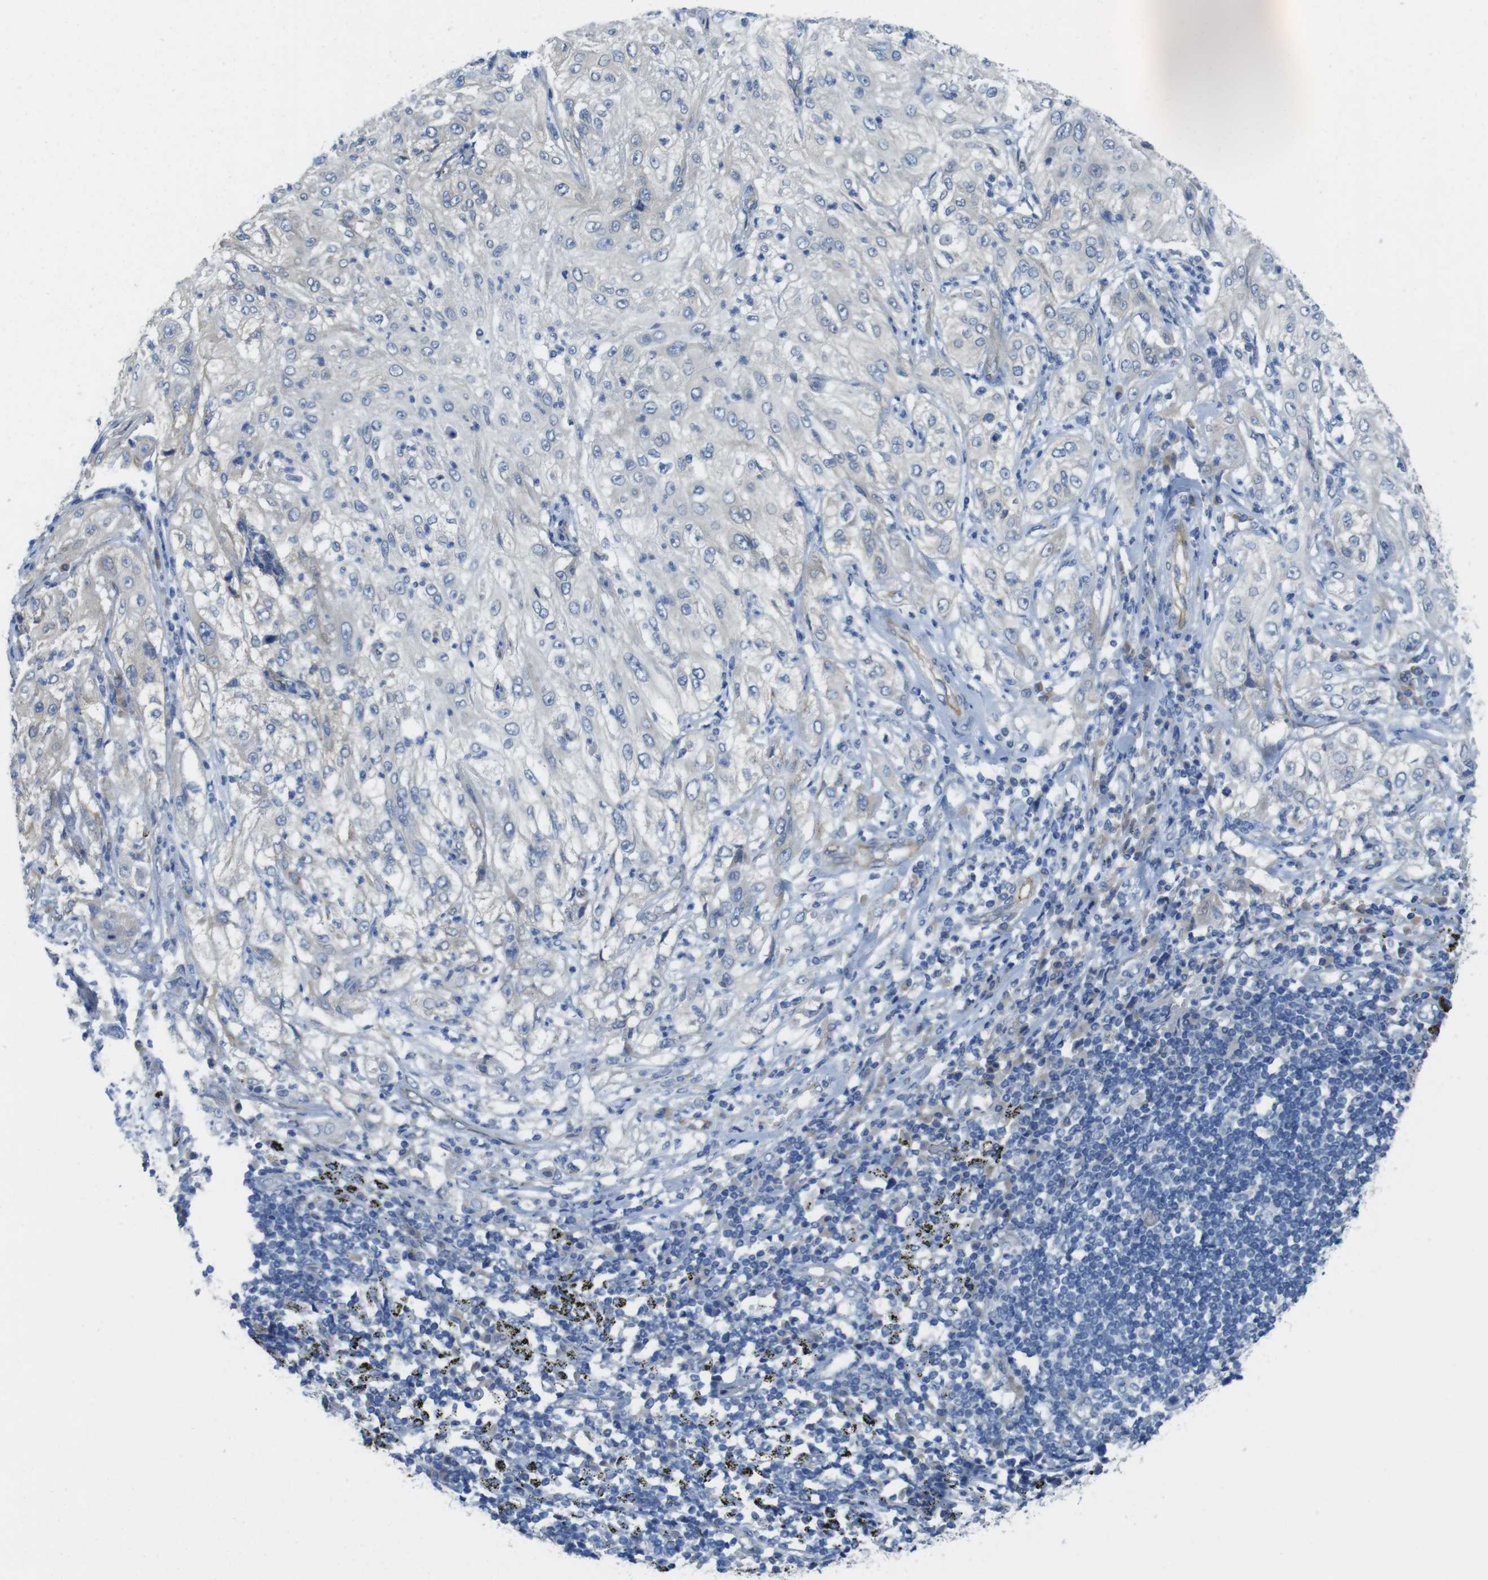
{"staining": {"intensity": "negative", "quantity": "none", "location": "none"}, "tissue": "lung cancer", "cell_type": "Tumor cells", "image_type": "cancer", "snomed": [{"axis": "morphology", "description": "Inflammation, NOS"}, {"axis": "morphology", "description": "Squamous cell carcinoma, NOS"}, {"axis": "topography", "description": "Lymph node"}, {"axis": "topography", "description": "Soft tissue"}, {"axis": "topography", "description": "Lung"}], "caption": "Immunohistochemical staining of human lung cancer (squamous cell carcinoma) shows no significant positivity in tumor cells.", "gene": "TMEM234", "patient": {"sex": "male", "age": 66}}